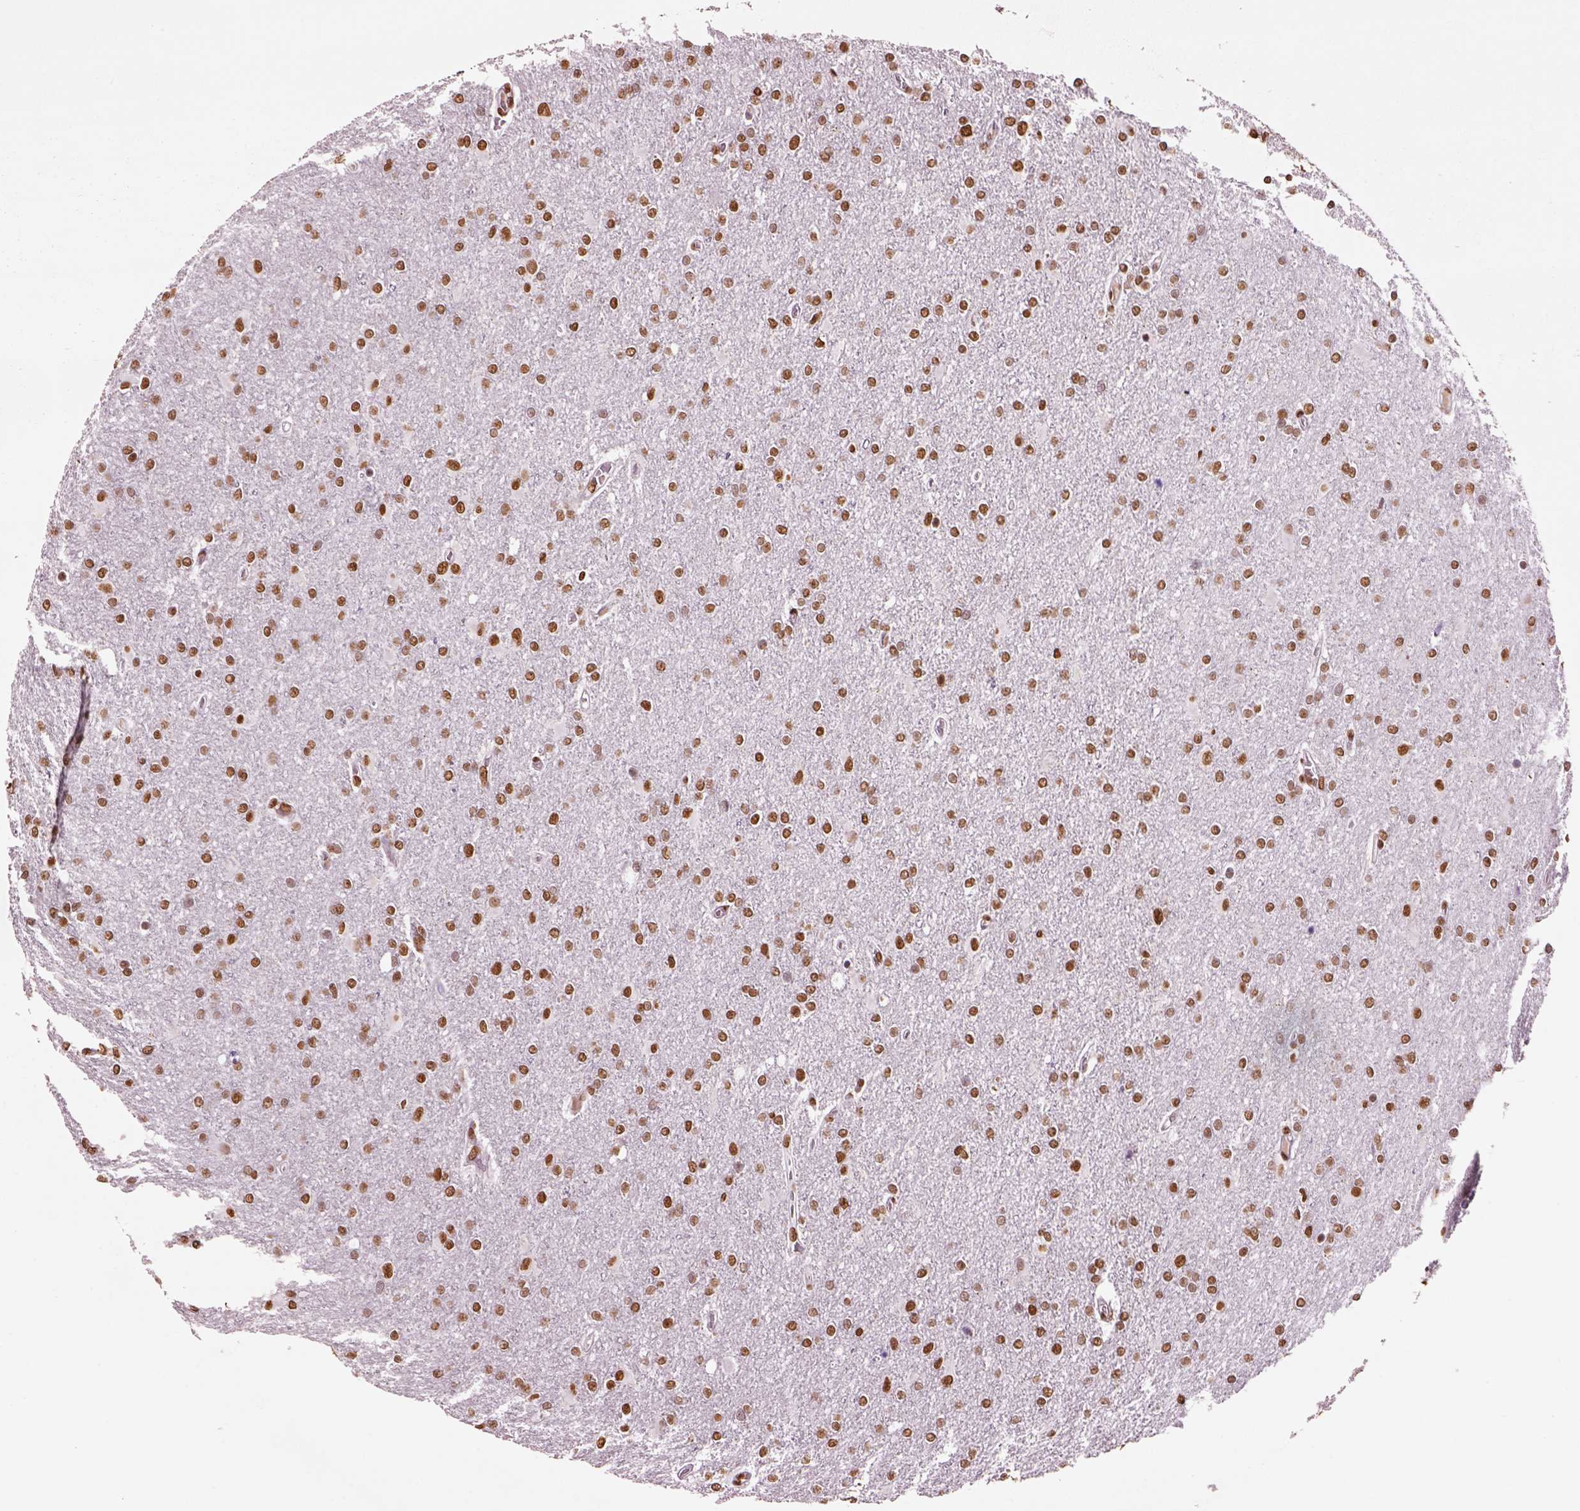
{"staining": {"intensity": "moderate", "quantity": ">75%", "location": "nuclear"}, "tissue": "glioma", "cell_type": "Tumor cells", "image_type": "cancer", "snomed": [{"axis": "morphology", "description": "Glioma, malignant, High grade"}, {"axis": "topography", "description": "Cerebral cortex"}], "caption": "Protein expression analysis of human glioma reveals moderate nuclear staining in approximately >75% of tumor cells. (Stains: DAB (3,3'-diaminobenzidine) in brown, nuclei in blue, Microscopy: brightfield microscopy at high magnification).", "gene": "DDX3X", "patient": {"sex": "male", "age": 70}}